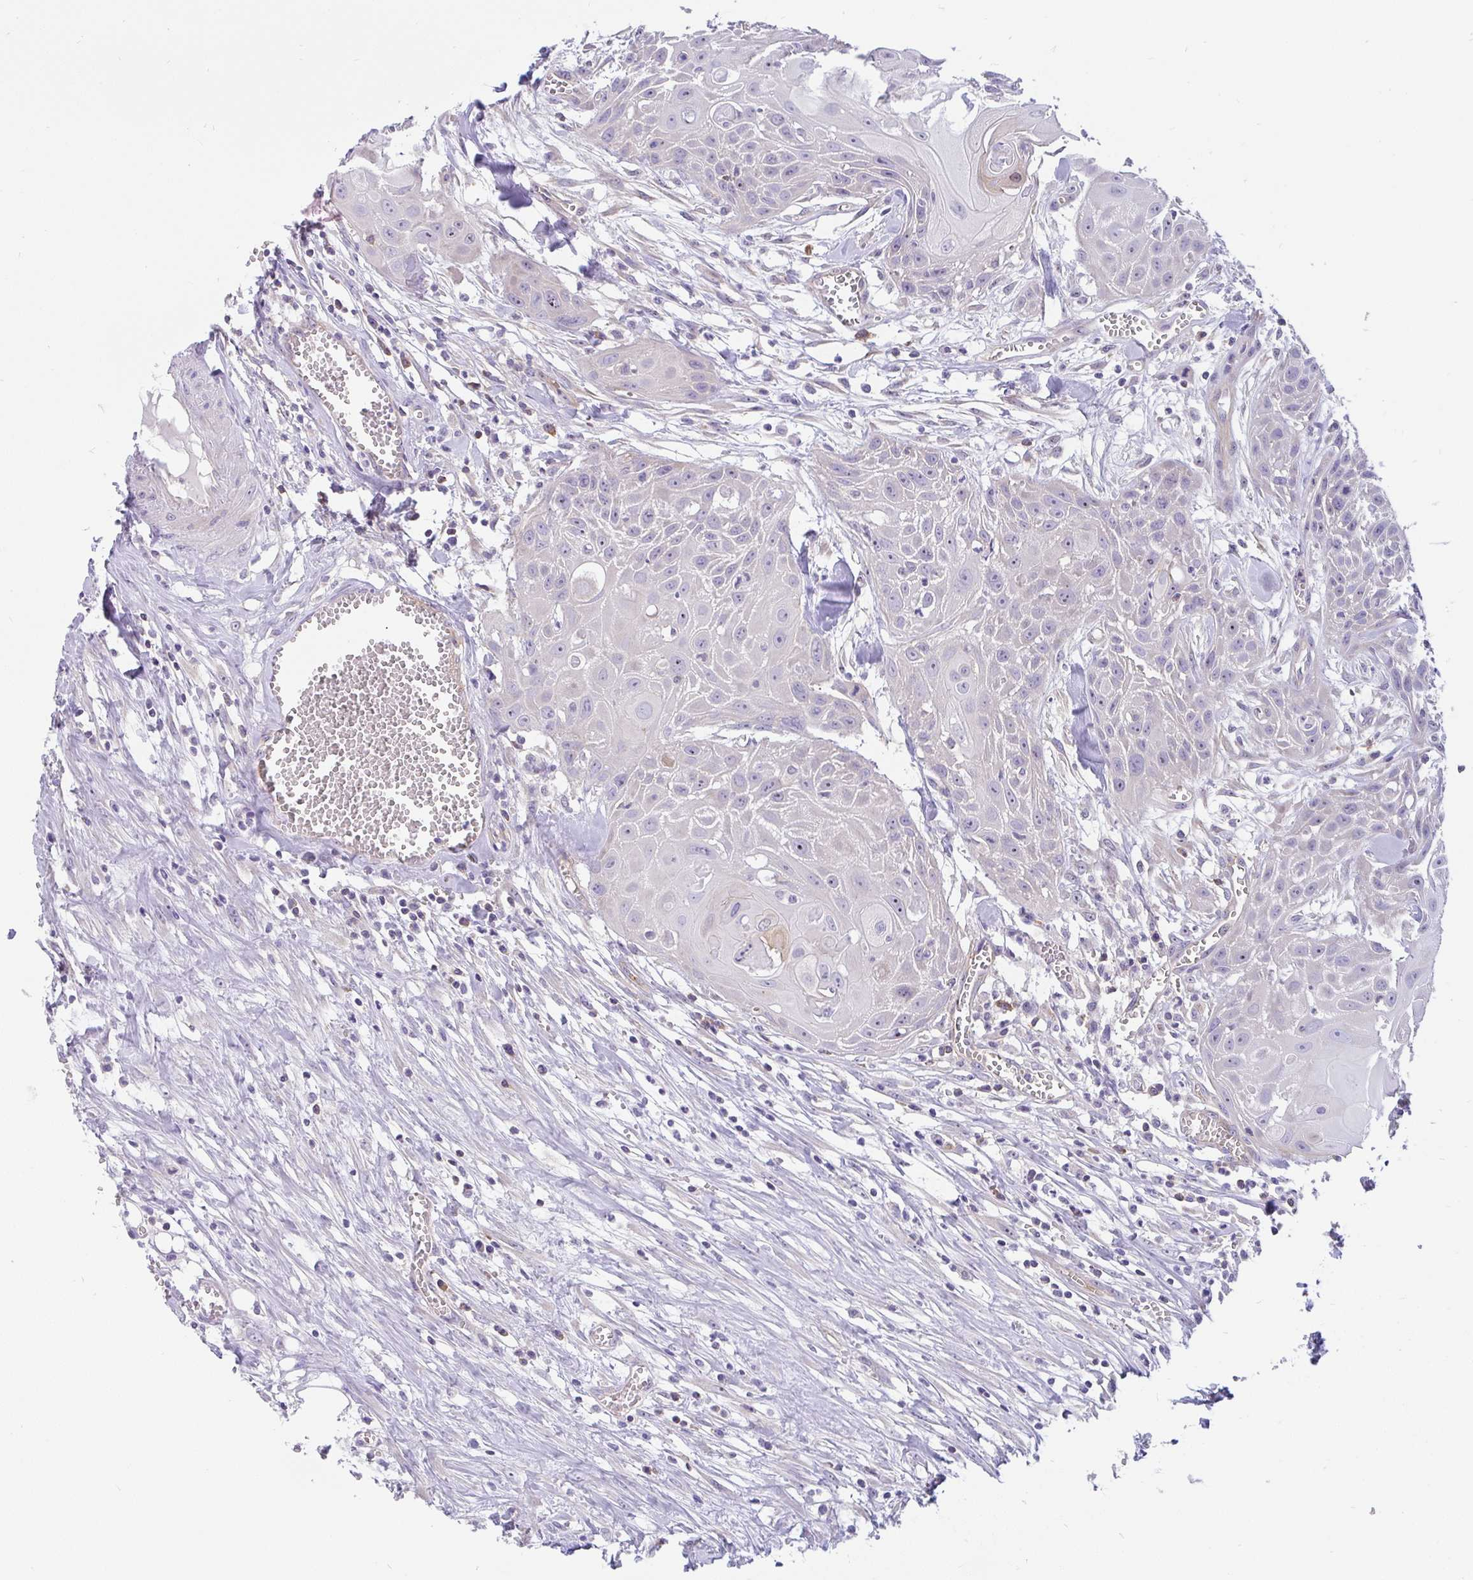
{"staining": {"intensity": "weak", "quantity": "<25%", "location": "cytoplasmic/membranous"}, "tissue": "head and neck cancer", "cell_type": "Tumor cells", "image_type": "cancer", "snomed": [{"axis": "morphology", "description": "Squamous cell carcinoma, NOS"}, {"axis": "topography", "description": "Lymph node"}, {"axis": "topography", "description": "Salivary gland"}, {"axis": "topography", "description": "Head-Neck"}], "caption": "Tumor cells are negative for protein expression in human squamous cell carcinoma (head and neck). (DAB (3,3'-diaminobenzidine) immunohistochemistry with hematoxylin counter stain).", "gene": "LRRC26", "patient": {"sex": "female", "age": 74}}